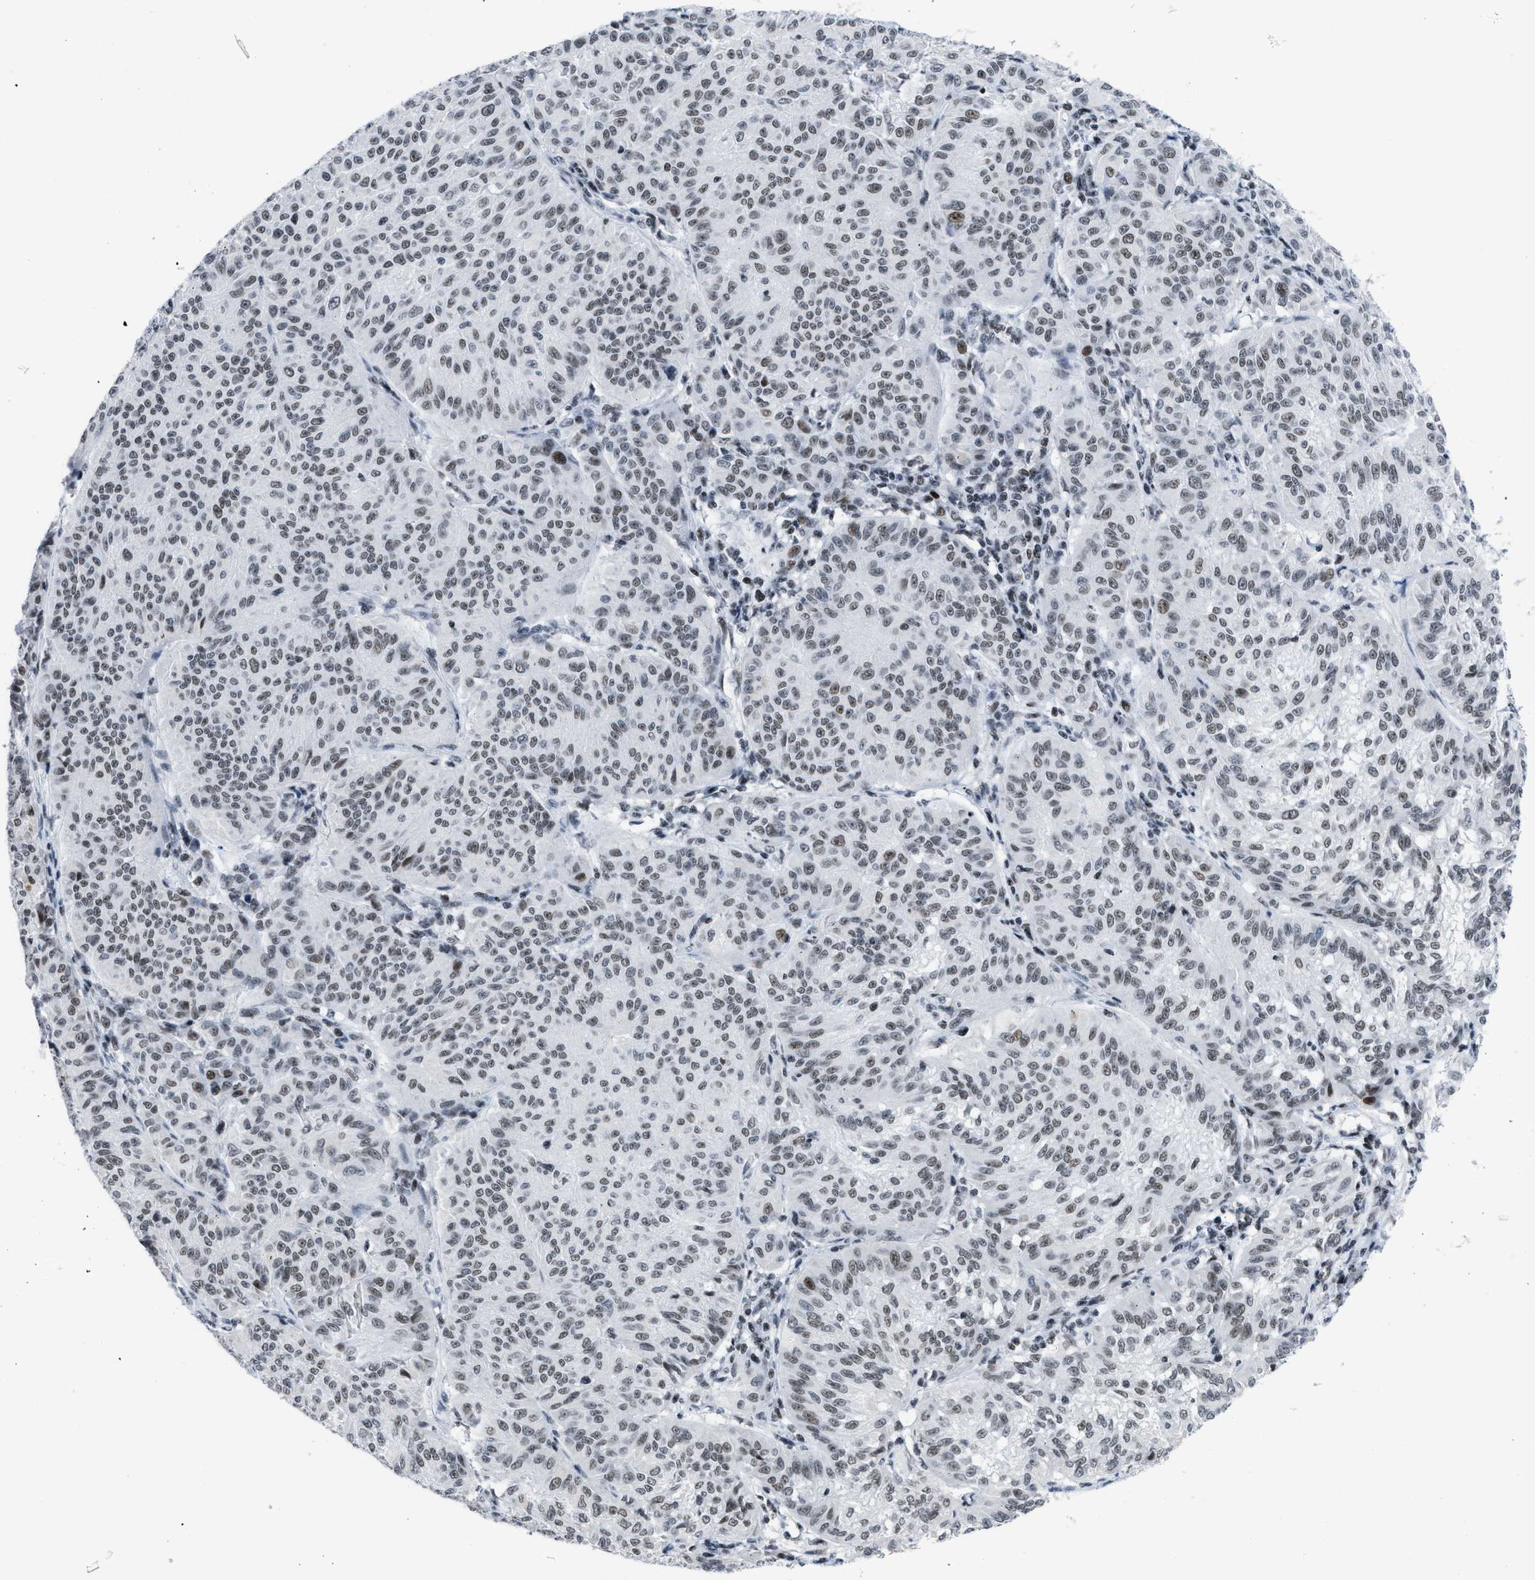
{"staining": {"intensity": "weak", "quantity": ">75%", "location": "nuclear"}, "tissue": "melanoma", "cell_type": "Tumor cells", "image_type": "cancer", "snomed": [{"axis": "morphology", "description": "Malignant melanoma, NOS"}, {"axis": "topography", "description": "Skin"}], "caption": "IHC (DAB) staining of human malignant melanoma shows weak nuclear protein positivity in about >75% of tumor cells. (DAB IHC, brown staining for protein, blue staining for nuclei).", "gene": "TERF2IP", "patient": {"sex": "female", "age": 72}}